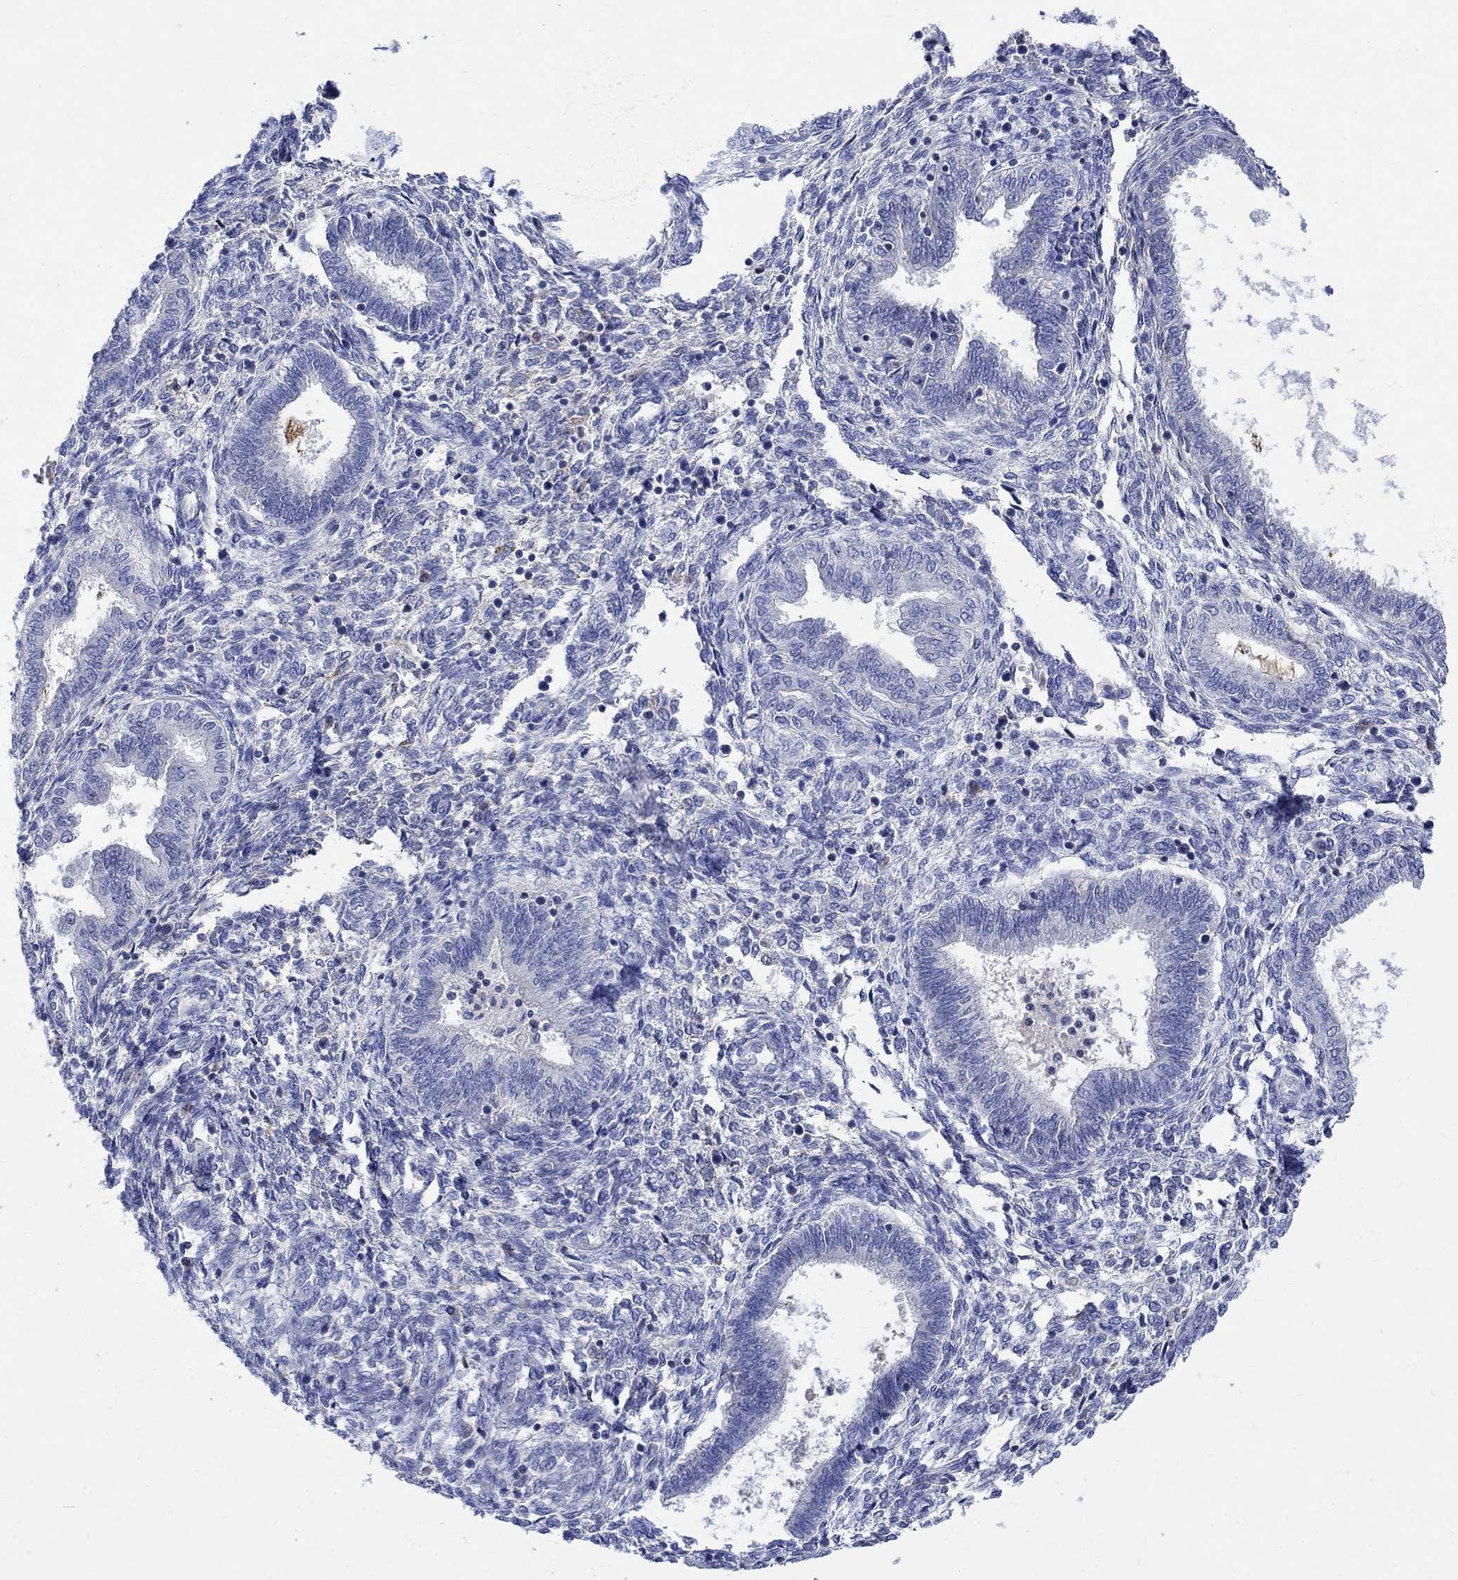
{"staining": {"intensity": "negative", "quantity": "none", "location": "none"}, "tissue": "endometrium", "cell_type": "Cells in endometrial stroma", "image_type": "normal", "snomed": [{"axis": "morphology", "description": "Normal tissue, NOS"}, {"axis": "topography", "description": "Endometrium"}], "caption": "A high-resolution micrograph shows immunohistochemistry staining of unremarkable endometrium, which shows no significant expression in cells in endometrial stroma.", "gene": "GCM1", "patient": {"sex": "female", "age": 42}}